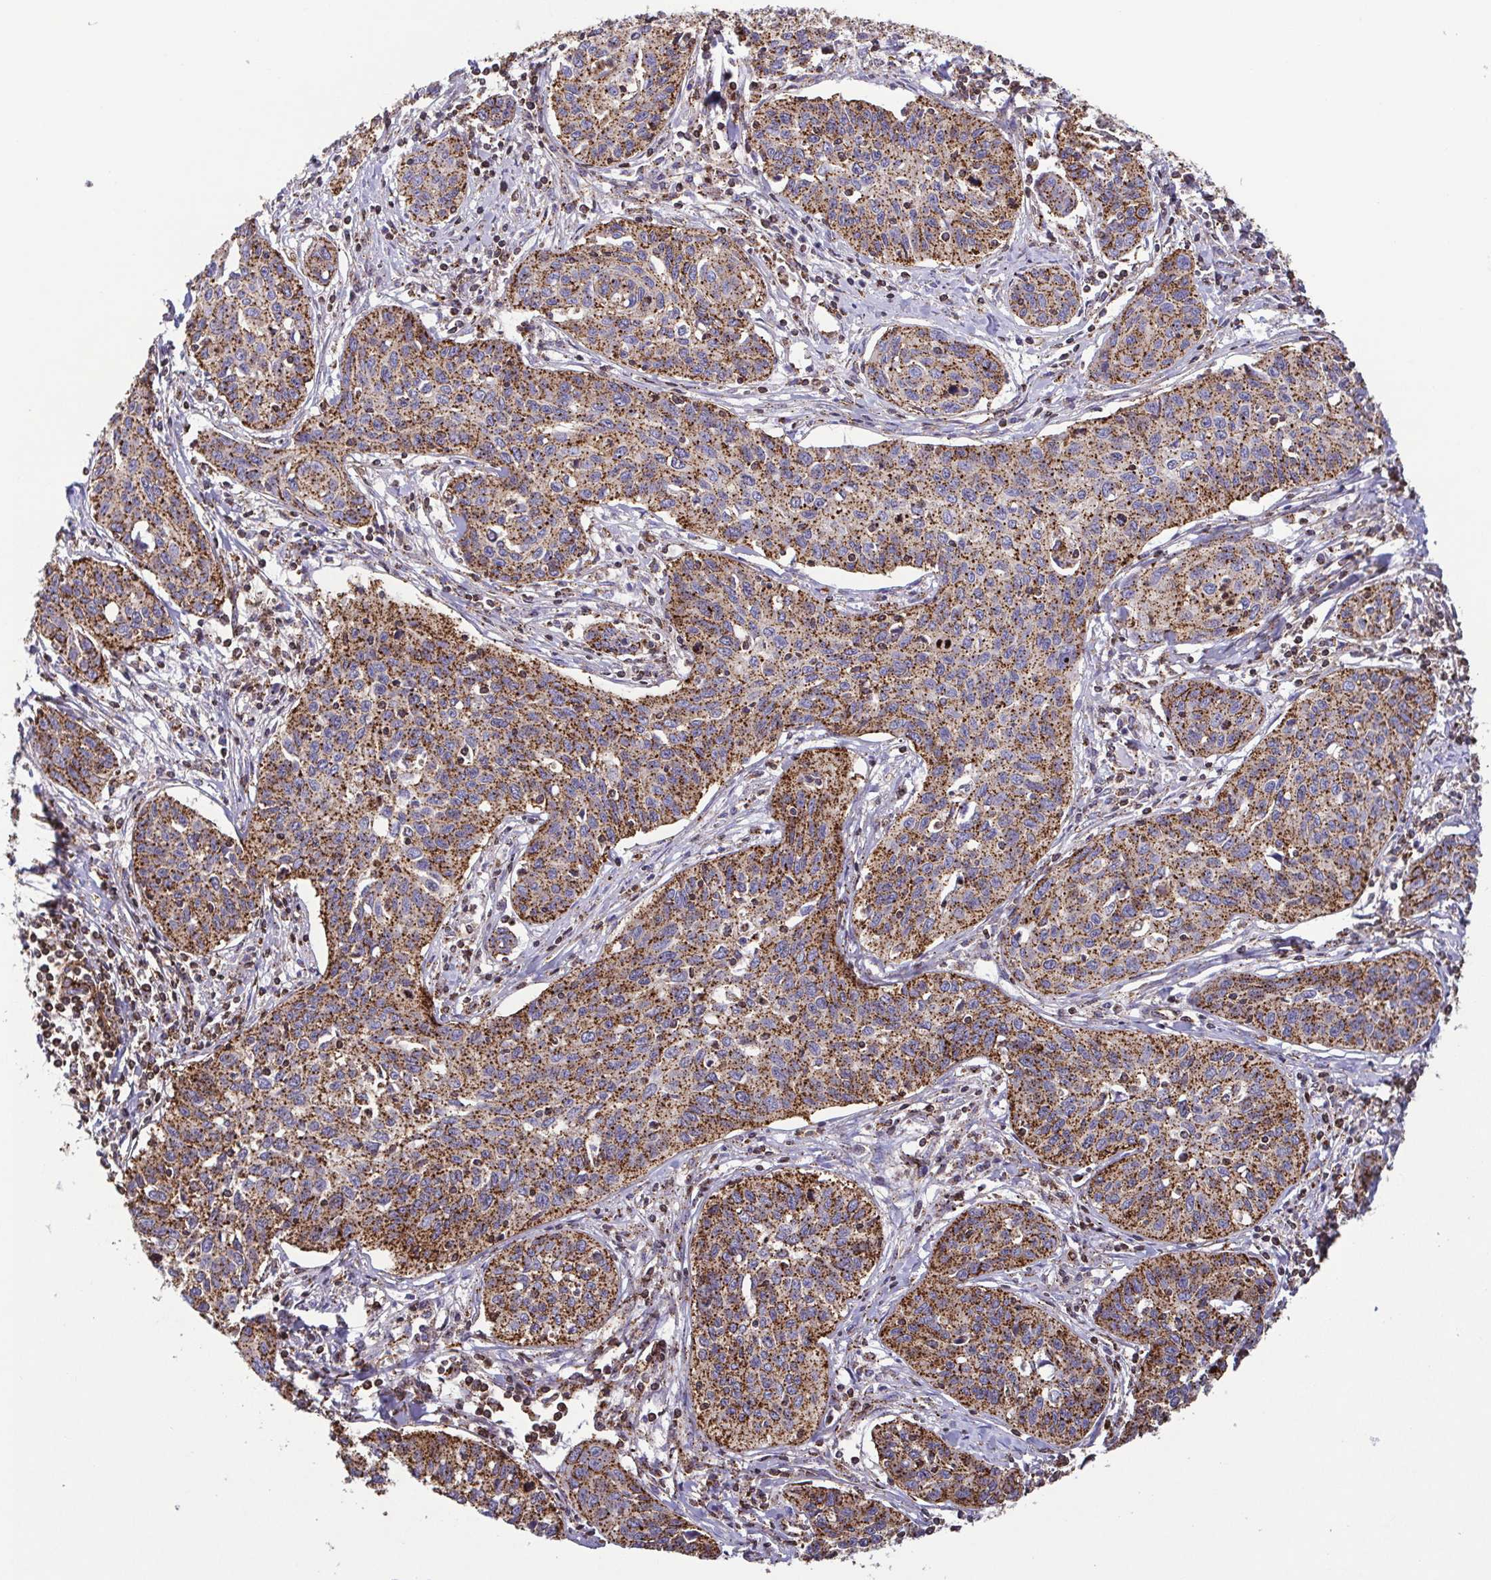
{"staining": {"intensity": "moderate", "quantity": ">75%", "location": "cytoplasmic/membranous"}, "tissue": "cervical cancer", "cell_type": "Tumor cells", "image_type": "cancer", "snomed": [{"axis": "morphology", "description": "Squamous cell carcinoma, NOS"}, {"axis": "topography", "description": "Cervix"}], "caption": "Squamous cell carcinoma (cervical) tissue reveals moderate cytoplasmic/membranous staining in approximately >75% of tumor cells, visualized by immunohistochemistry. Immunohistochemistry (ihc) stains the protein of interest in brown and the nuclei are stained blue.", "gene": "CHMP1B", "patient": {"sex": "female", "age": 31}}